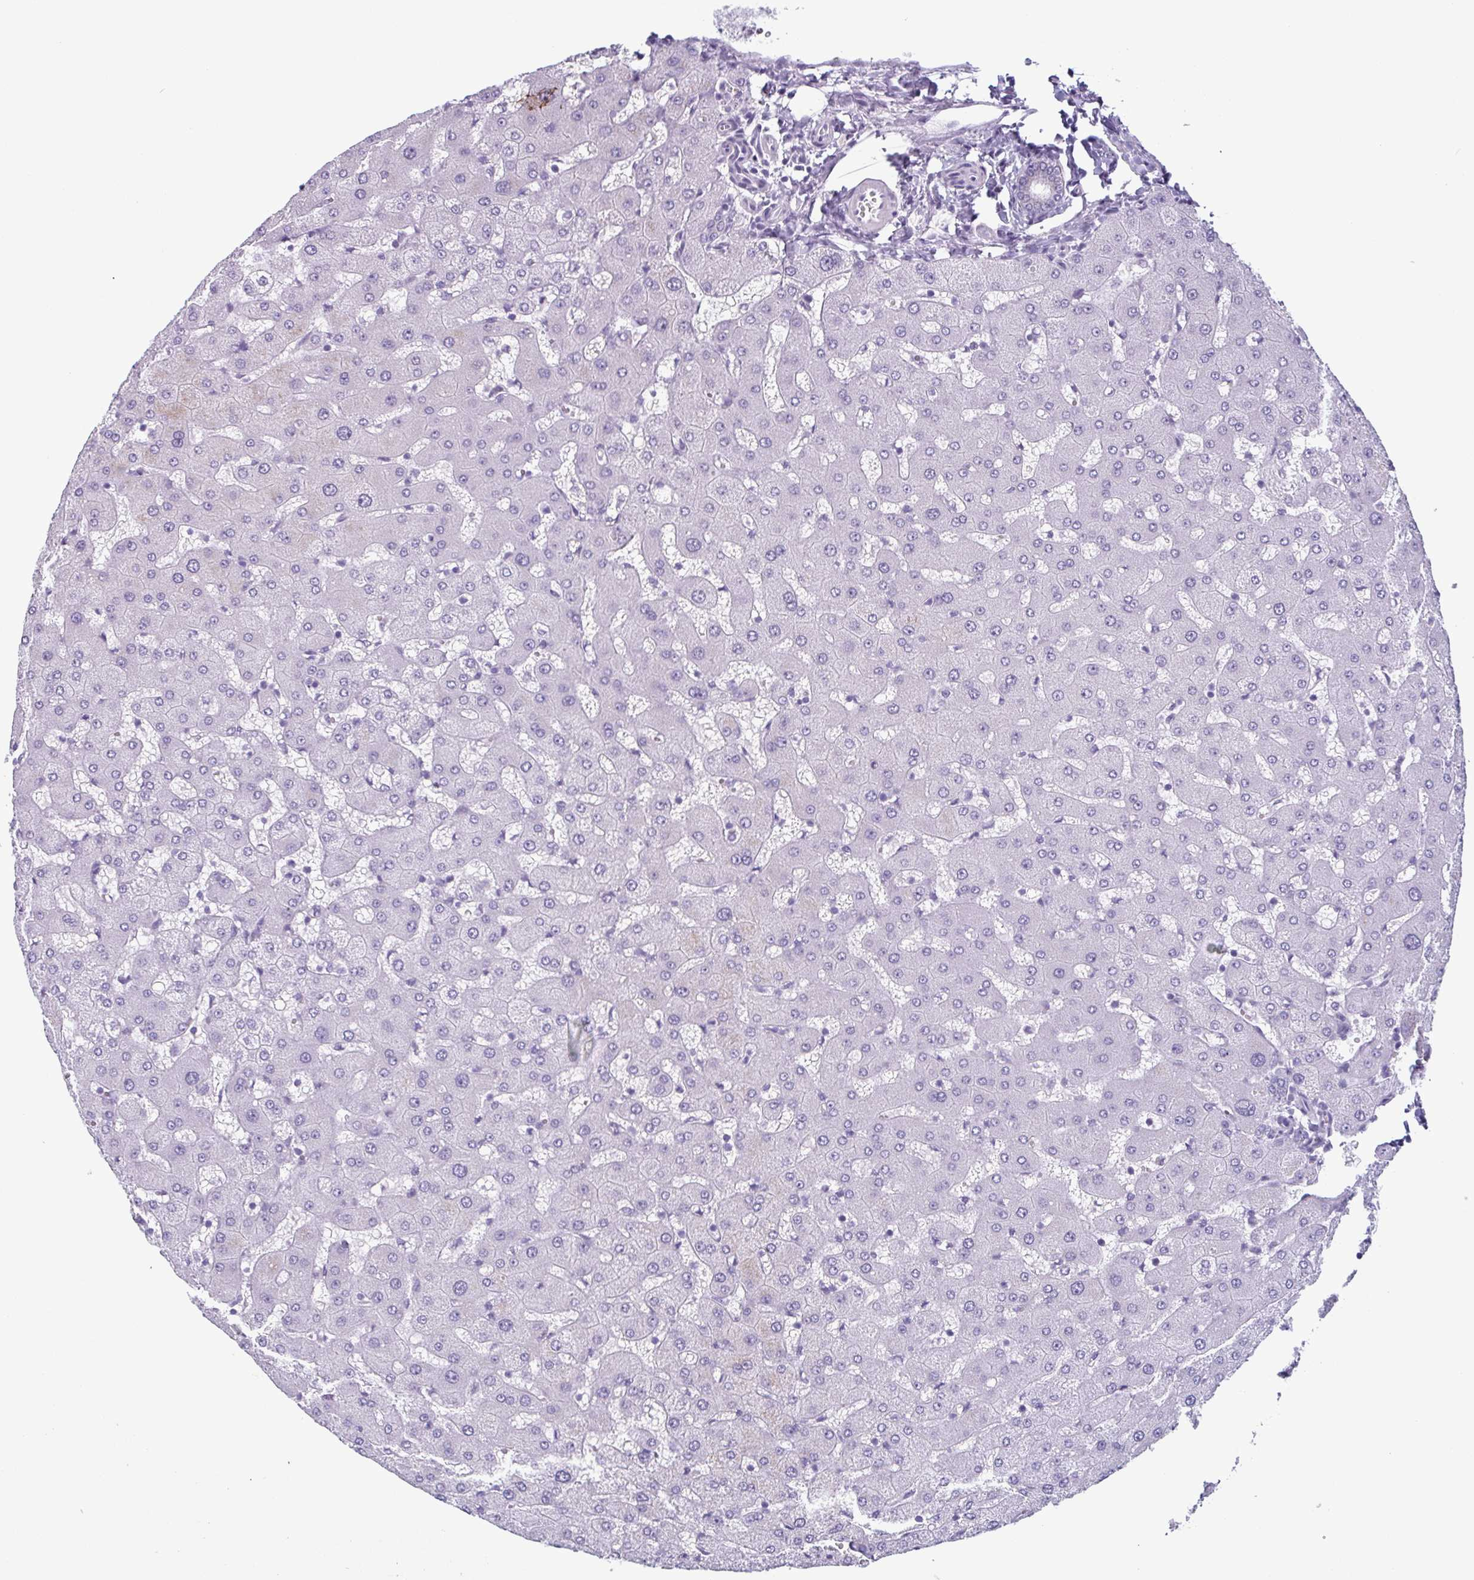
{"staining": {"intensity": "moderate", "quantity": "<25%", "location": "cytoplasmic/membranous"}, "tissue": "liver", "cell_type": "Cholangiocytes", "image_type": "normal", "snomed": [{"axis": "morphology", "description": "Normal tissue, NOS"}, {"axis": "topography", "description": "Liver"}], "caption": "IHC staining of benign liver, which displays low levels of moderate cytoplasmic/membranous positivity in about <25% of cholangiocytes indicating moderate cytoplasmic/membranous protein expression. The staining was performed using DAB (3,3'-diaminobenzidine) (brown) for protein detection and nuclei were counterstained in hematoxylin (blue).", "gene": "KRT10", "patient": {"sex": "female", "age": 63}}